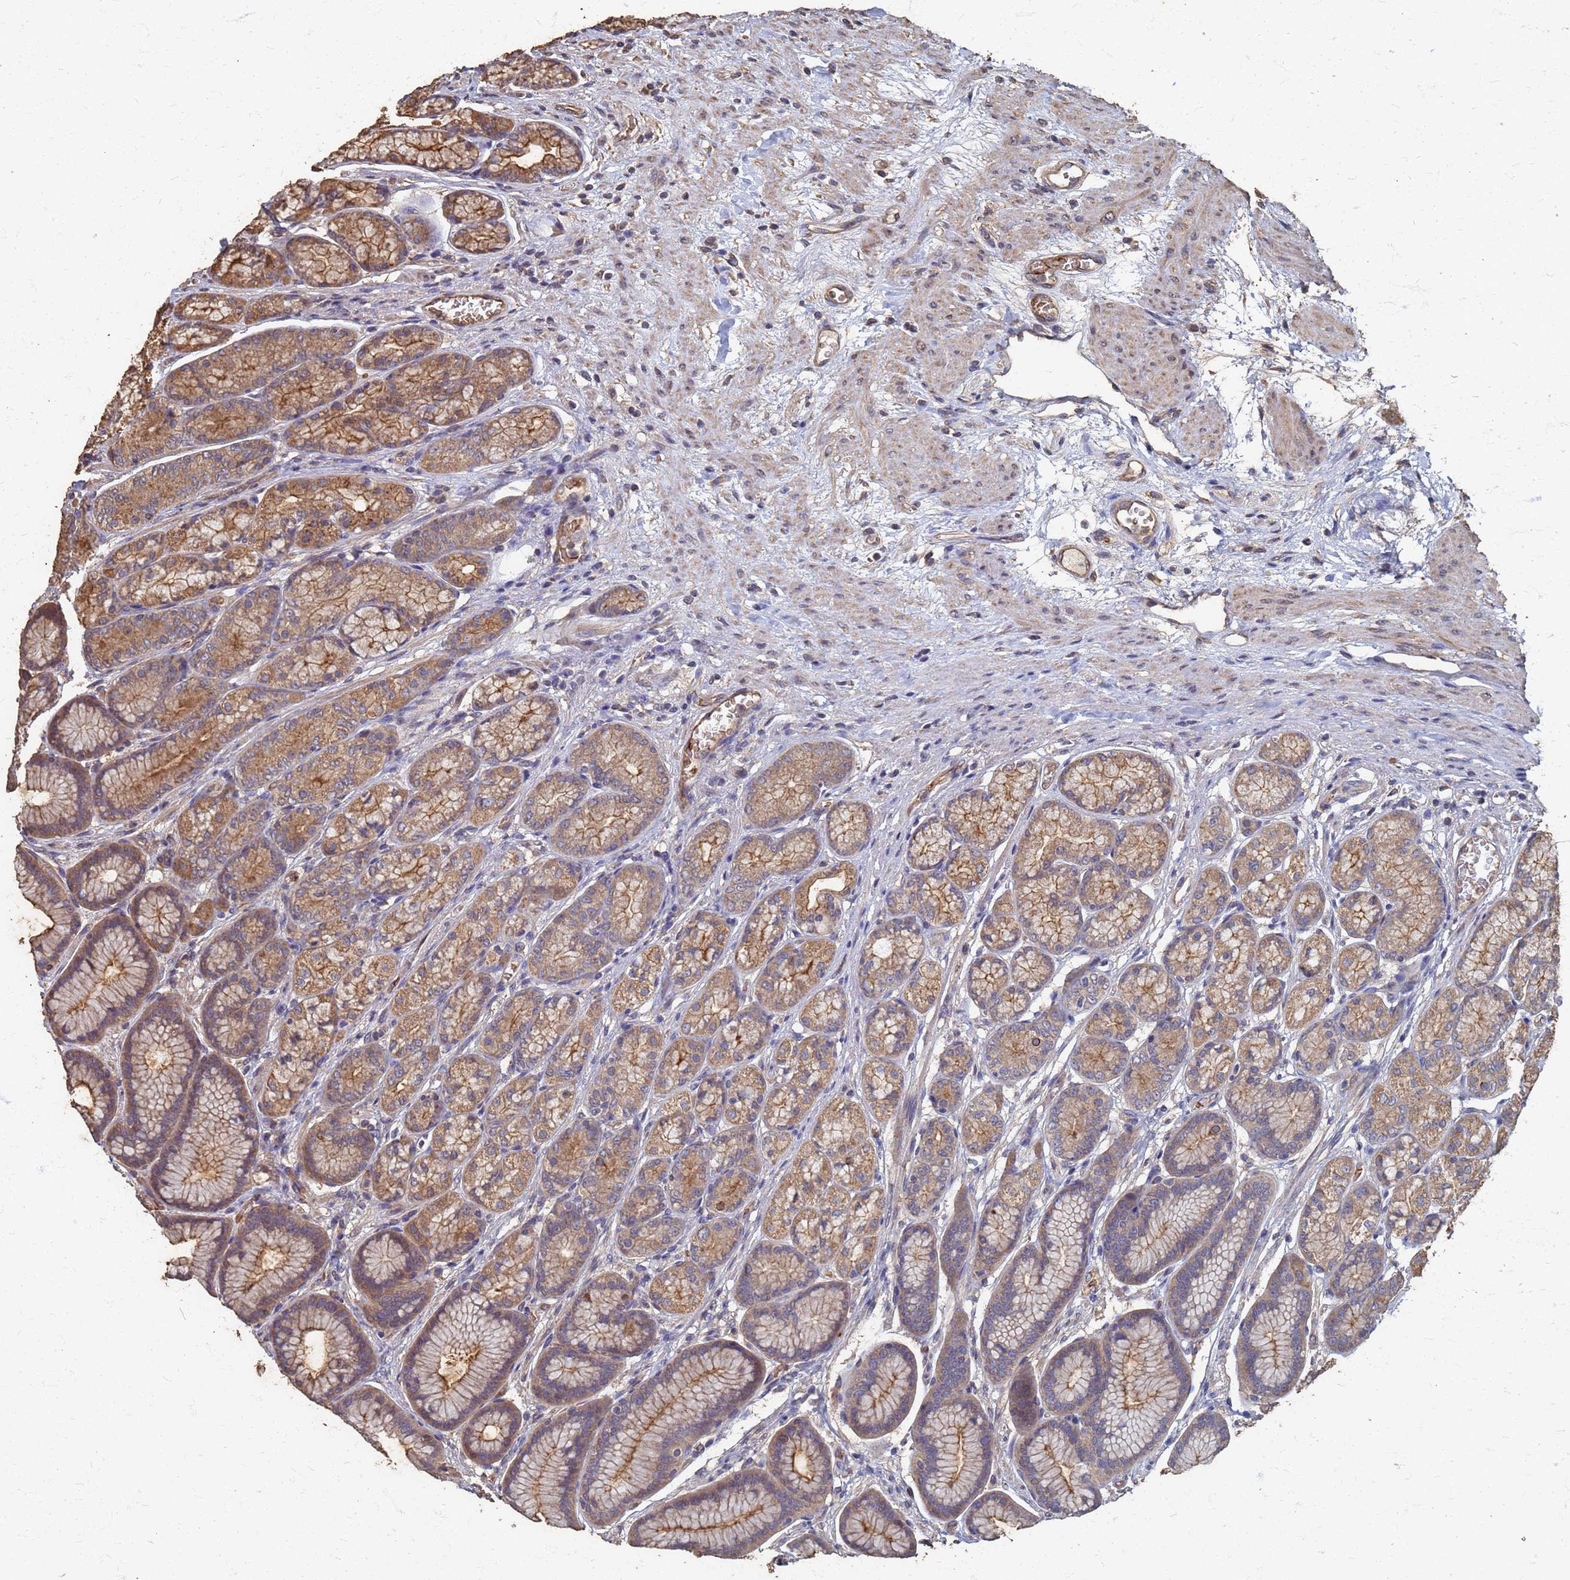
{"staining": {"intensity": "moderate", "quantity": ">75%", "location": "cytoplasmic/membranous"}, "tissue": "stomach", "cell_type": "Glandular cells", "image_type": "normal", "snomed": [{"axis": "morphology", "description": "Normal tissue, NOS"}, {"axis": "morphology", "description": "Adenocarcinoma, NOS"}, {"axis": "morphology", "description": "Adenocarcinoma, High grade"}, {"axis": "topography", "description": "Stomach, upper"}, {"axis": "topography", "description": "Stomach"}], "caption": "This micrograph demonstrates immunohistochemistry staining of benign stomach, with medium moderate cytoplasmic/membranous expression in approximately >75% of glandular cells.", "gene": "DPH5", "patient": {"sex": "female", "age": 65}}